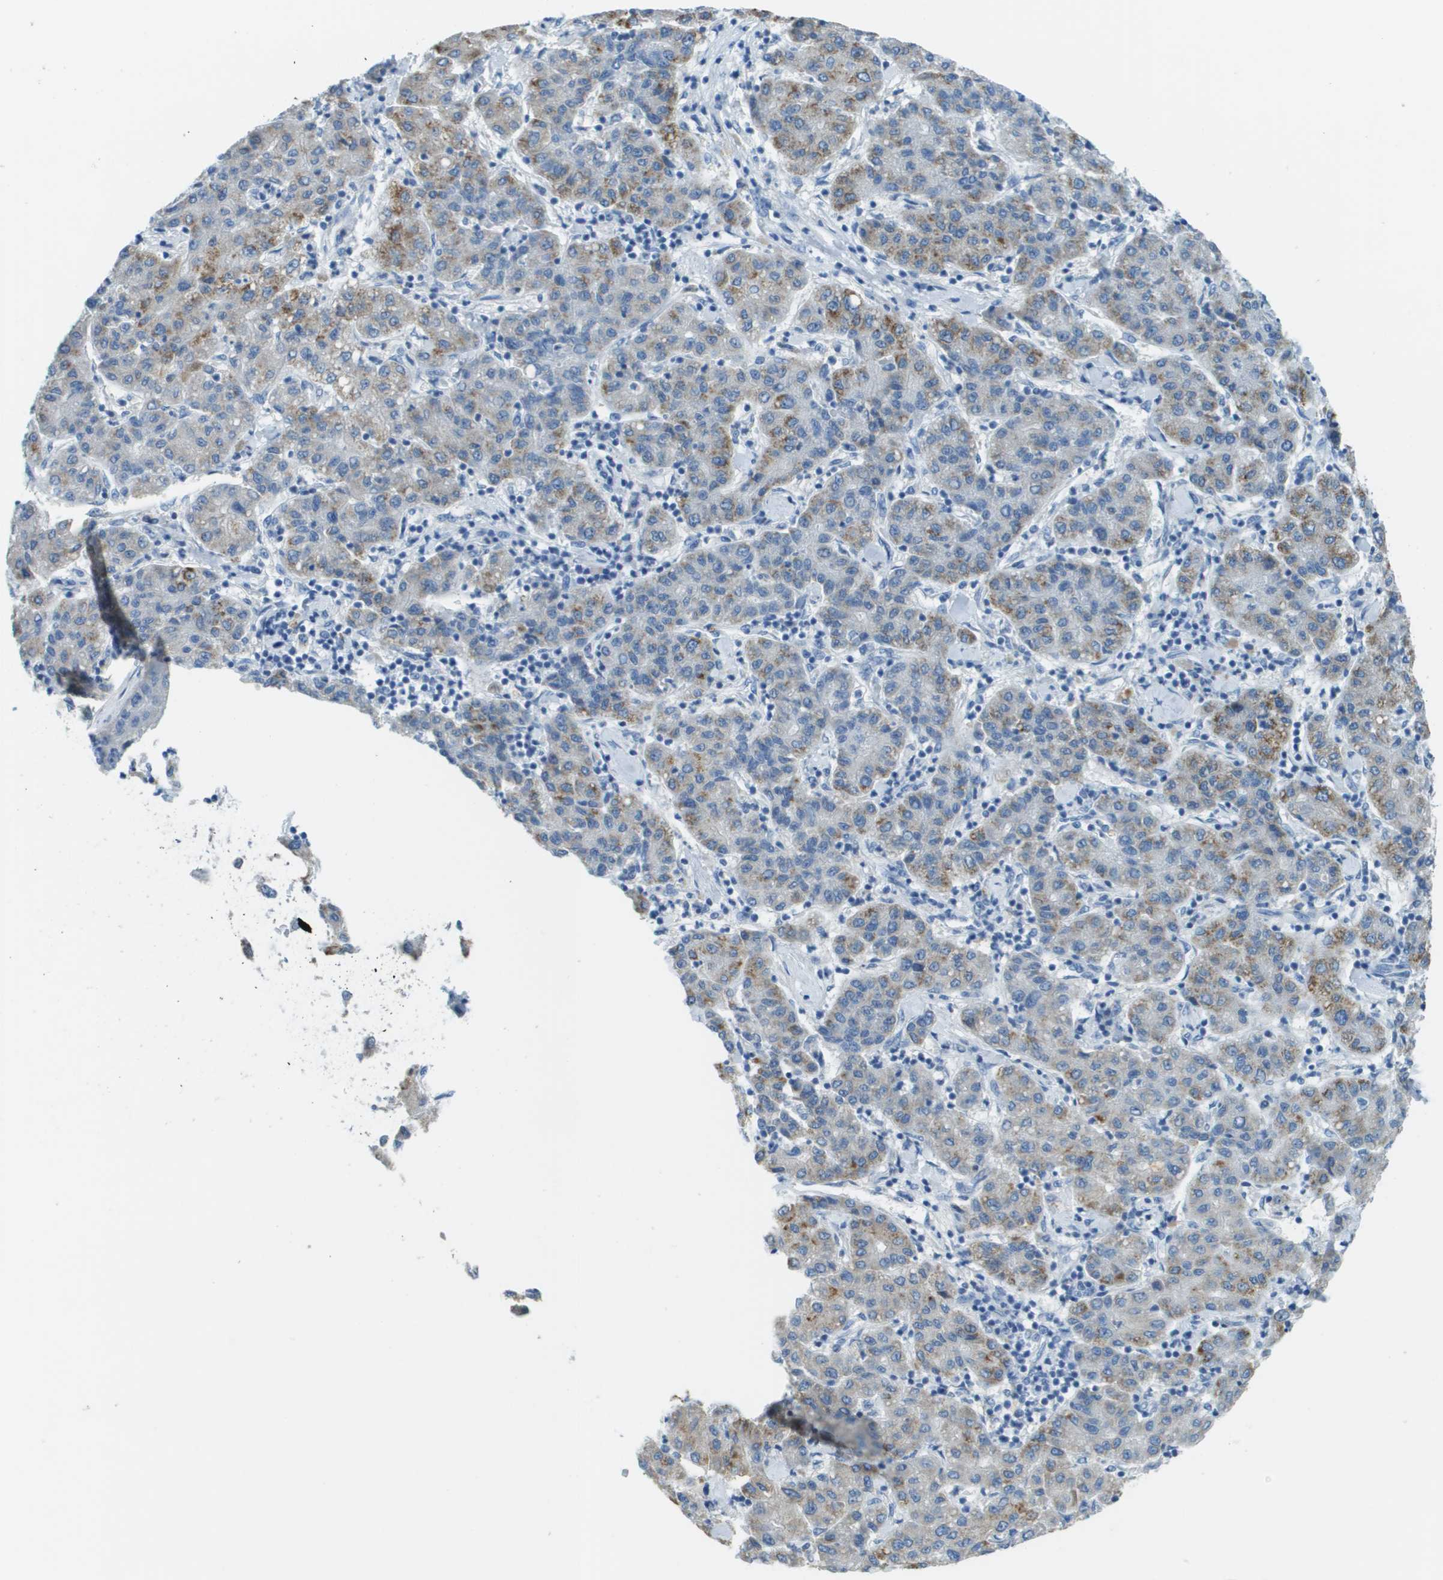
{"staining": {"intensity": "moderate", "quantity": "25%-75%", "location": "cytoplasmic/membranous"}, "tissue": "liver cancer", "cell_type": "Tumor cells", "image_type": "cancer", "snomed": [{"axis": "morphology", "description": "Carcinoma, Hepatocellular, NOS"}, {"axis": "topography", "description": "Liver"}], "caption": "Approximately 25%-75% of tumor cells in hepatocellular carcinoma (liver) show moderate cytoplasmic/membranous protein staining as visualized by brown immunohistochemical staining.", "gene": "PTGDR2", "patient": {"sex": "male", "age": 65}}